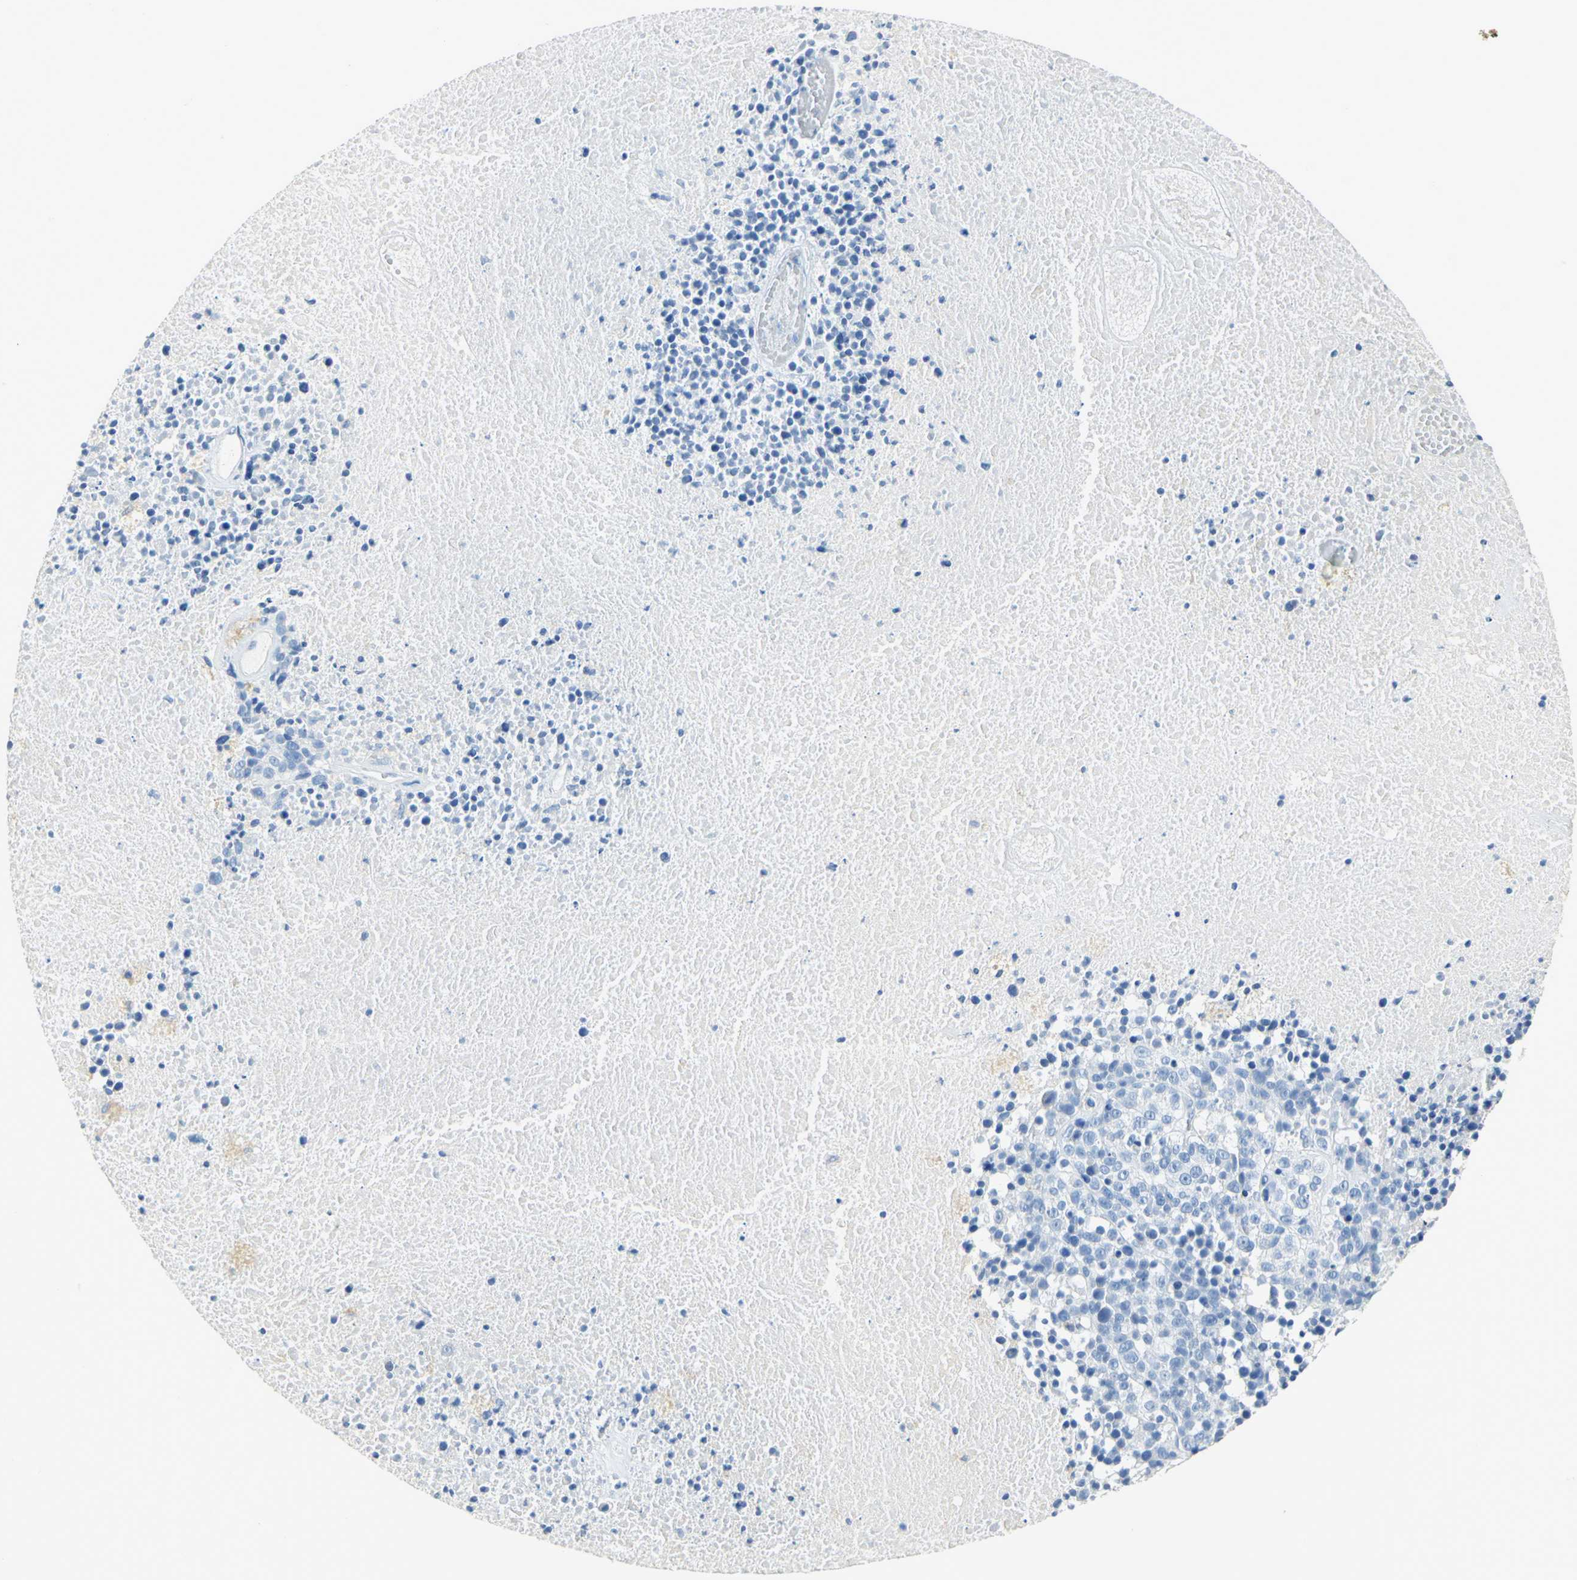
{"staining": {"intensity": "negative", "quantity": "none", "location": "none"}, "tissue": "melanoma", "cell_type": "Tumor cells", "image_type": "cancer", "snomed": [{"axis": "morphology", "description": "Malignant melanoma, Metastatic site"}, {"axis": "topography", "description": "Cerebral cortex"}], "caption": "This is an IHC histopathology image of melanoma. There is no expression in tumor cells.", "gene": "CA3", "patient": {"sex": "female", "age": 52}}